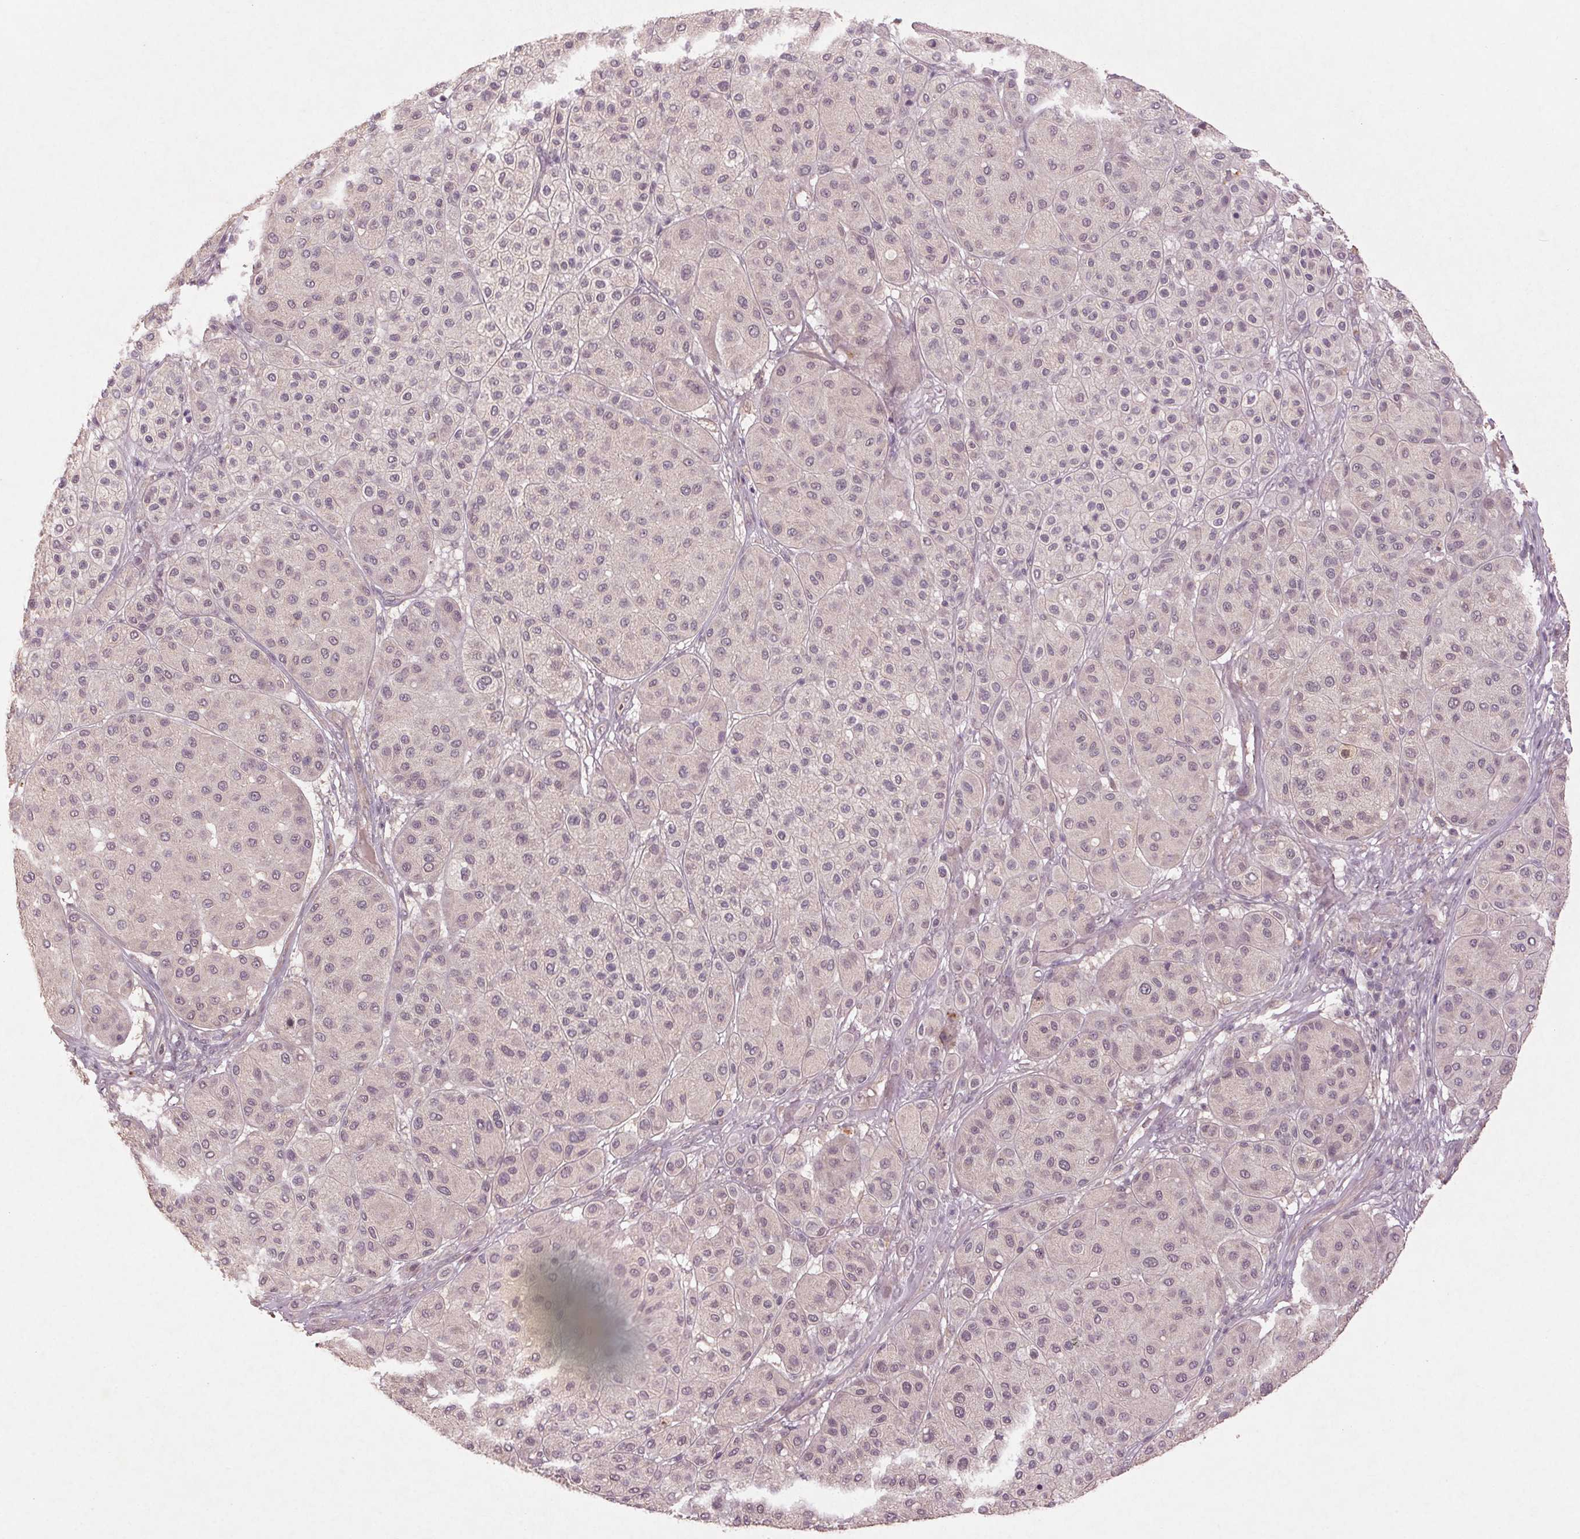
{"staining": {"intensity": "weak", "quantity": "25%-75%", "location": "nuclear"}, "tissue": "melanoma", "cell_type": "Tumor cells", "image_type": "cancer", "snomed": [{"axis": "morphology", "description": "Malignant melanoma, Metastatic site"}, {"axis": "topography", "description": "Smooth muscle"}], "caption": "Immunohistochemistry (IHC) photomicrograph of neoplastic tissue: malignant melanoma (metastatic site) stained using immunohistochemistry (IHC) exhibits low levels of weak protein expression localized specifically in the nuclear of tumor cells, appearing as a nuclear brown color.", "gene": "SMLR1", "patient": {"sex": "male", "age": 41}}